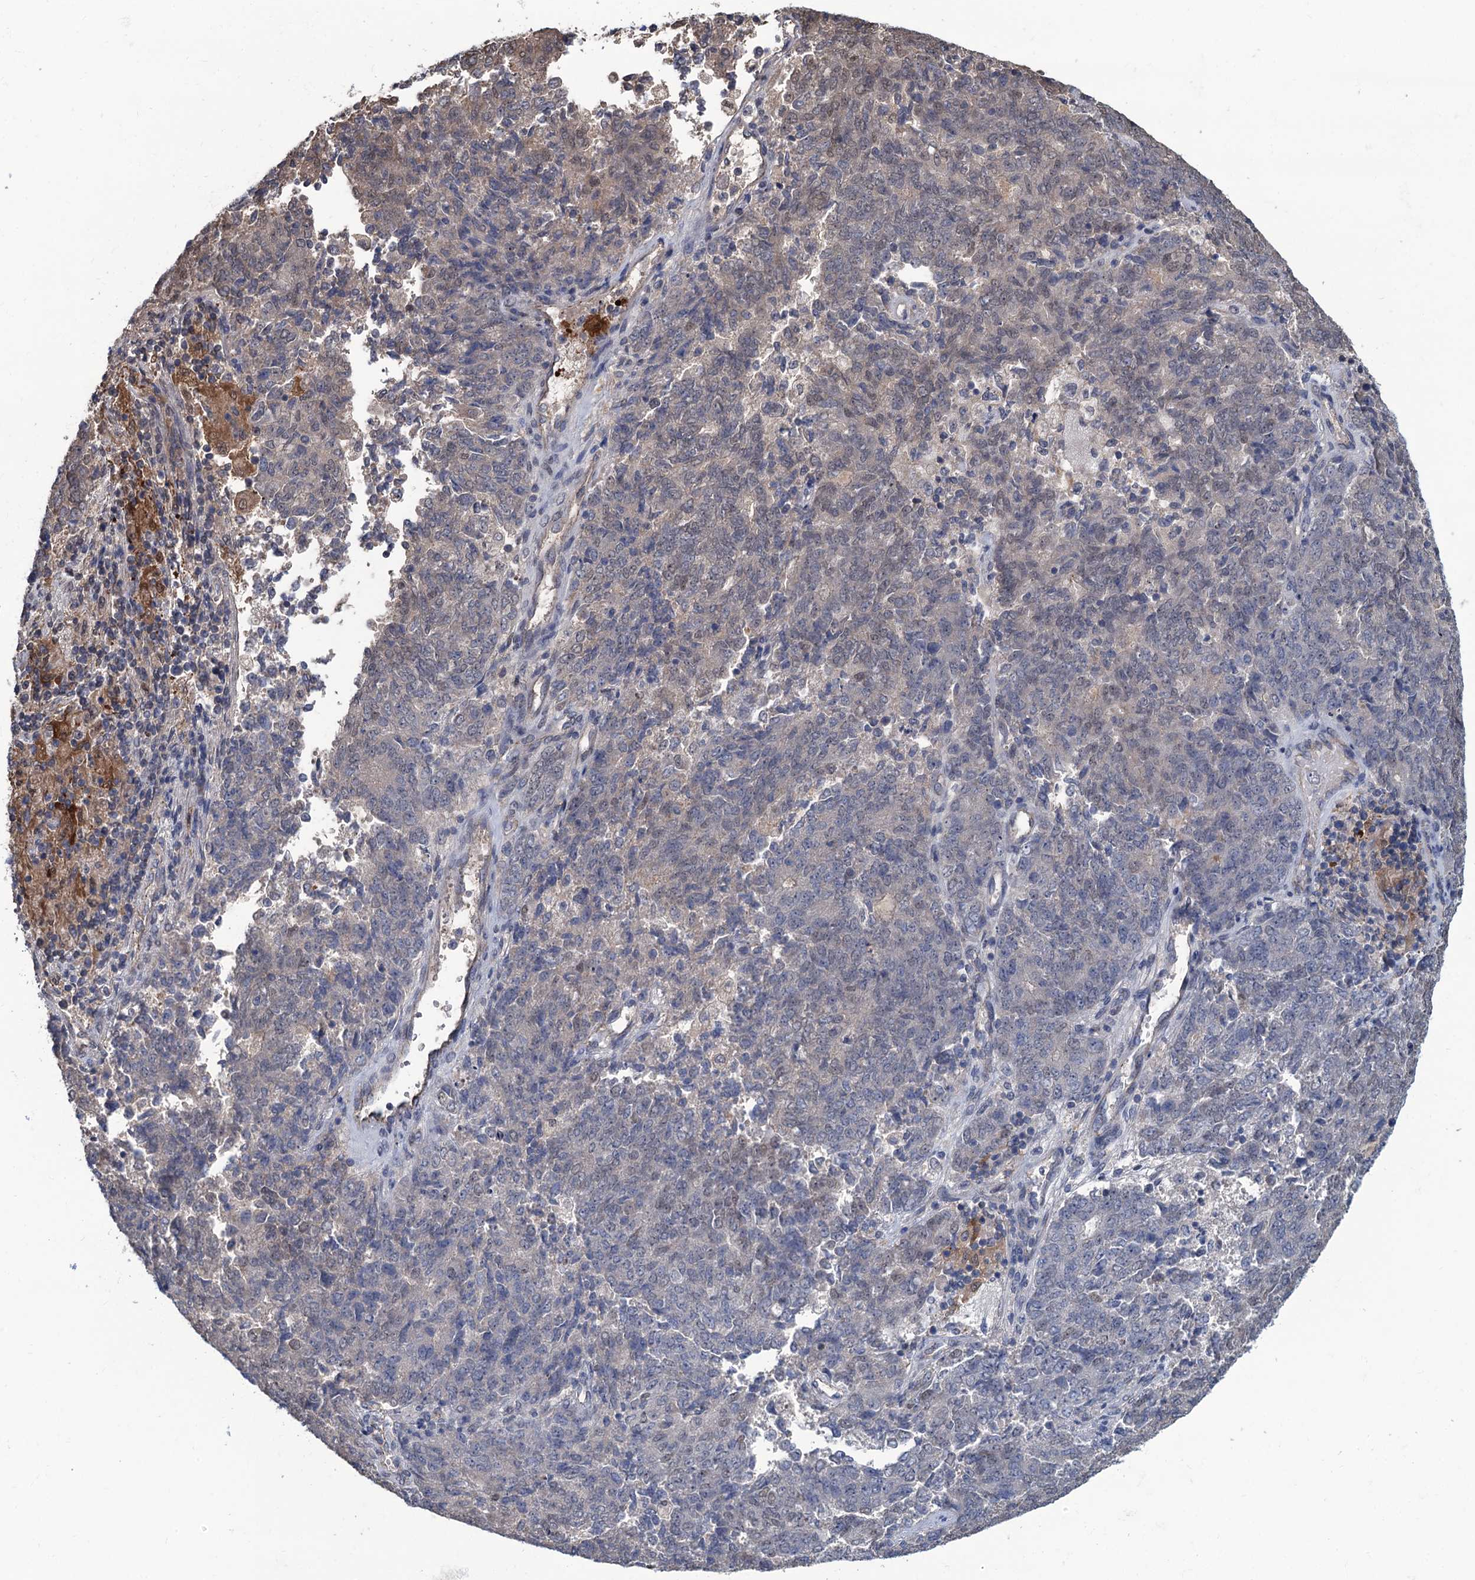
{"staining": {"intensity": "weak", "quantity": "<25%", "location": "nuclear"}, "tissue": "endometrial cancer", "cell_type": "Tumor cells", "image_type": "cancer", "snomed": [{"axis": "morphology", "description": "Adenocarcinoma, NOS"}, {"axis": "topography", "description": "Endometrium"}], "caption": "Tumor cells show no significant expression in adenocarcinoma (endometrial). (DAB IHC with hematoxylin counter stain).", "gene": "RTKN2", "patient": {"sex": "female", "age": 80}}